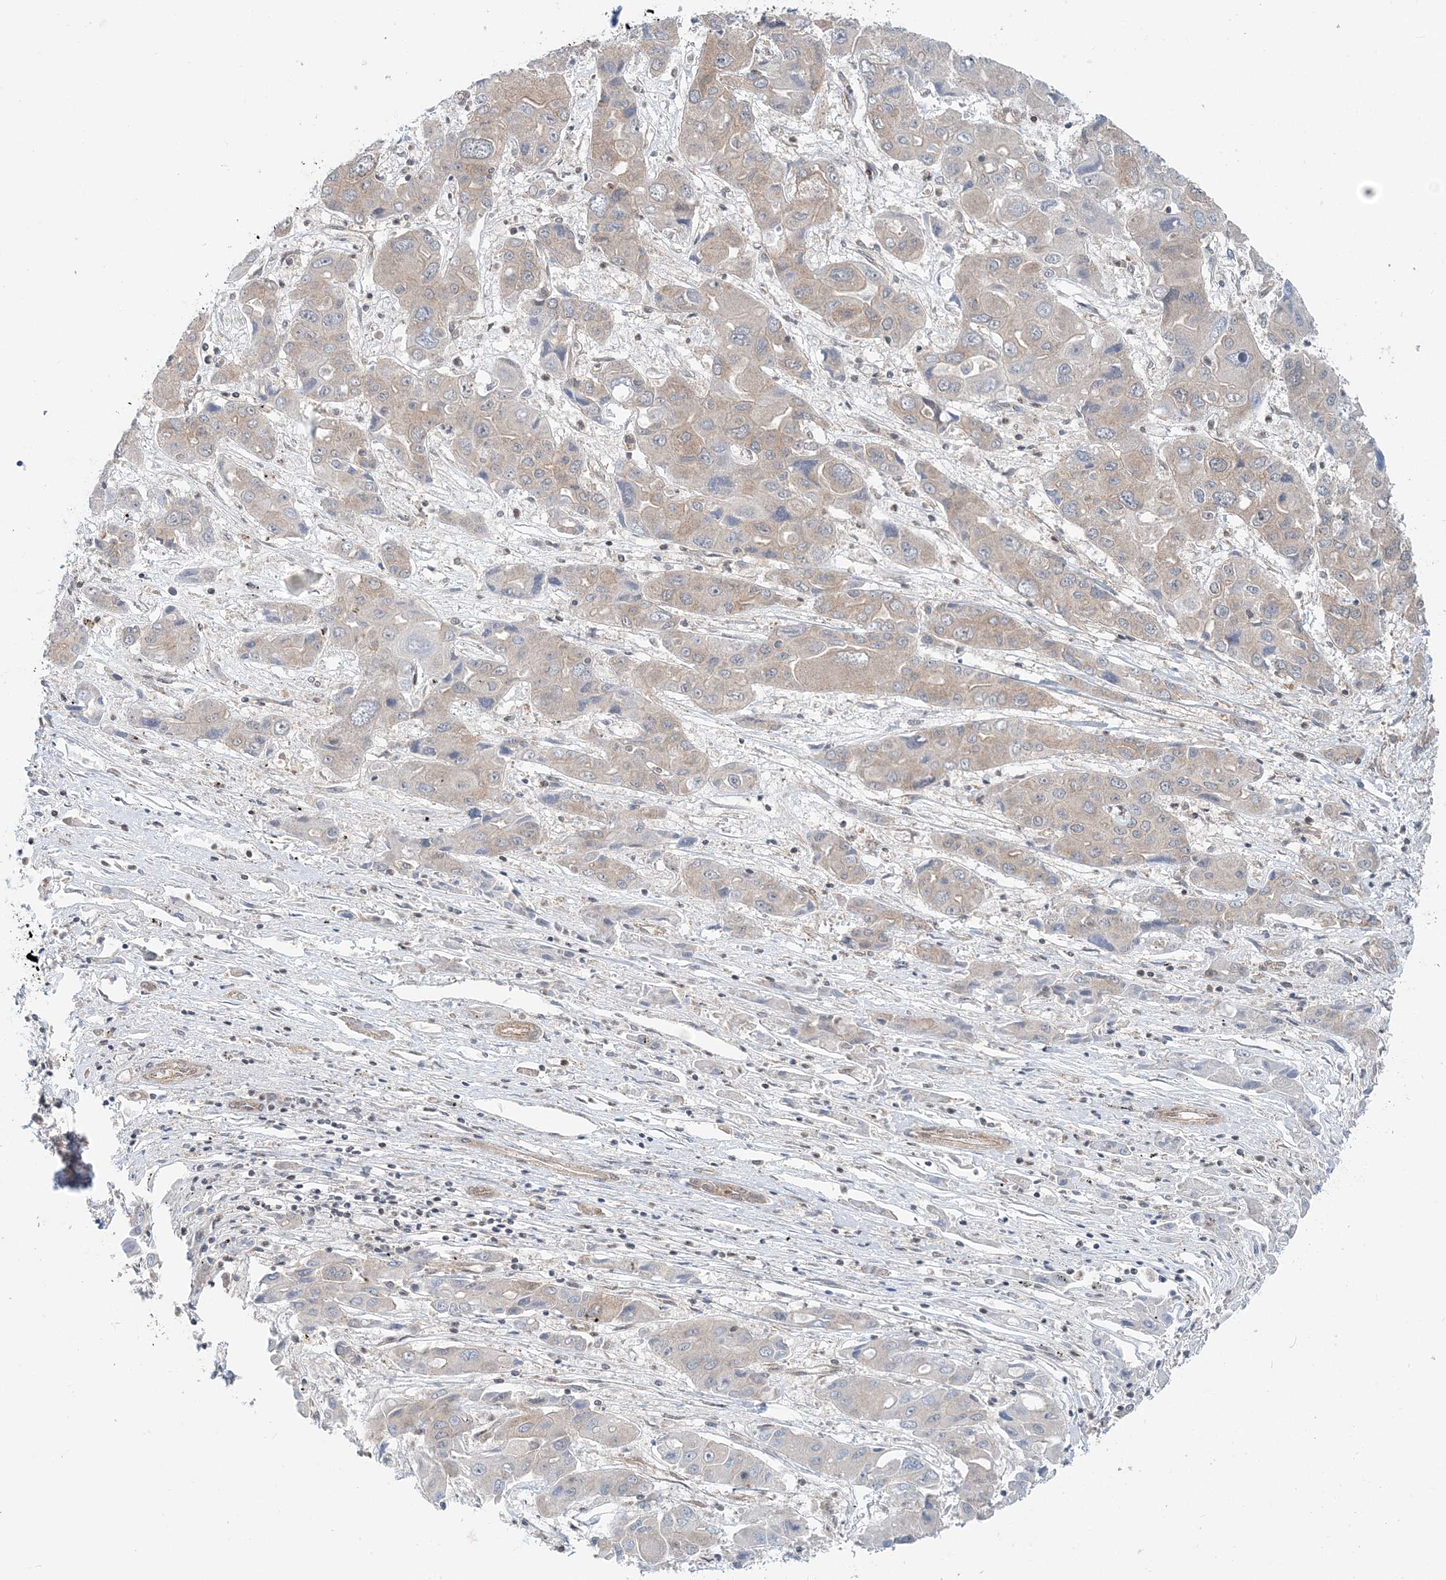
{"staining": {"intensity": "negative", "quantity": "none", "location": "none"}, "tissue": "liver cancer", "cell_type": "Tumor cells", "image_type": "cancer", "snomed": [{"axis": "morphology", "description": "Cholangiocarcinoma"}, {"axis": "topography", "description": "Liver"}], "caption": "Tumor cells are negative for protein expression in human cholangiocarcinoma (liver). Brightfield microscopy of IHC stained with DAB (brown) and hematoxylin (blue), captured at high magnification.", "gene": "MOB4", "patient": {"sex": "male", "age": 67}}